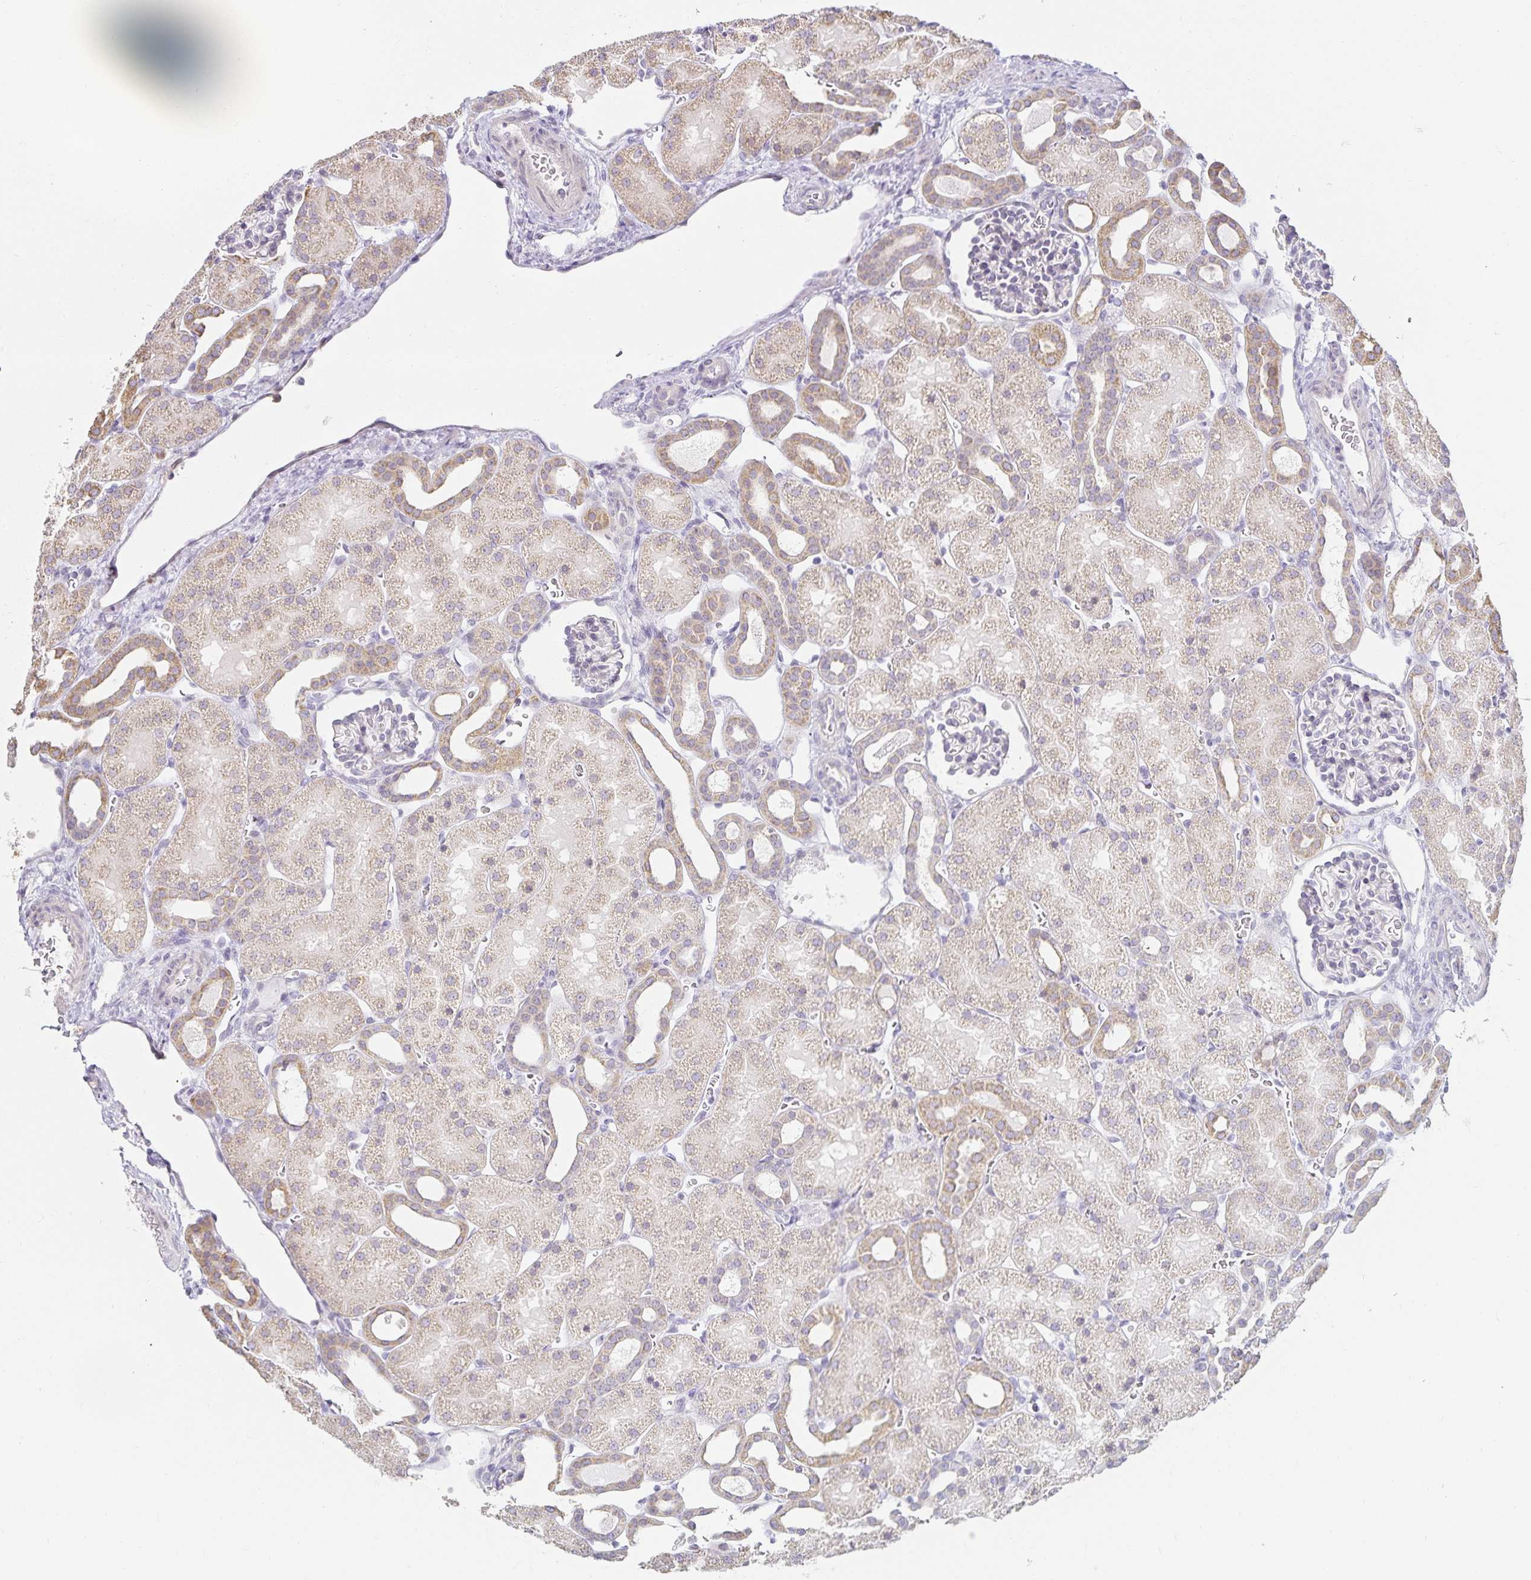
{"staining": {"intensity": "negative", "quantity": "none", "location": "none"}, "tissue": "kidney", "cell_type": "Cells in glomeruli", "image_type": "normal", "snomed": [{"axis": "morphology", "description": "Normal tissue, NOS"}, {"axis": "topography", "description": "Kidney"}], "caption": "The image displays no significant staining in cells in glomeruli of kidney.", "gene": "GP2", "patient": {"sex": "male", "age": 2}}